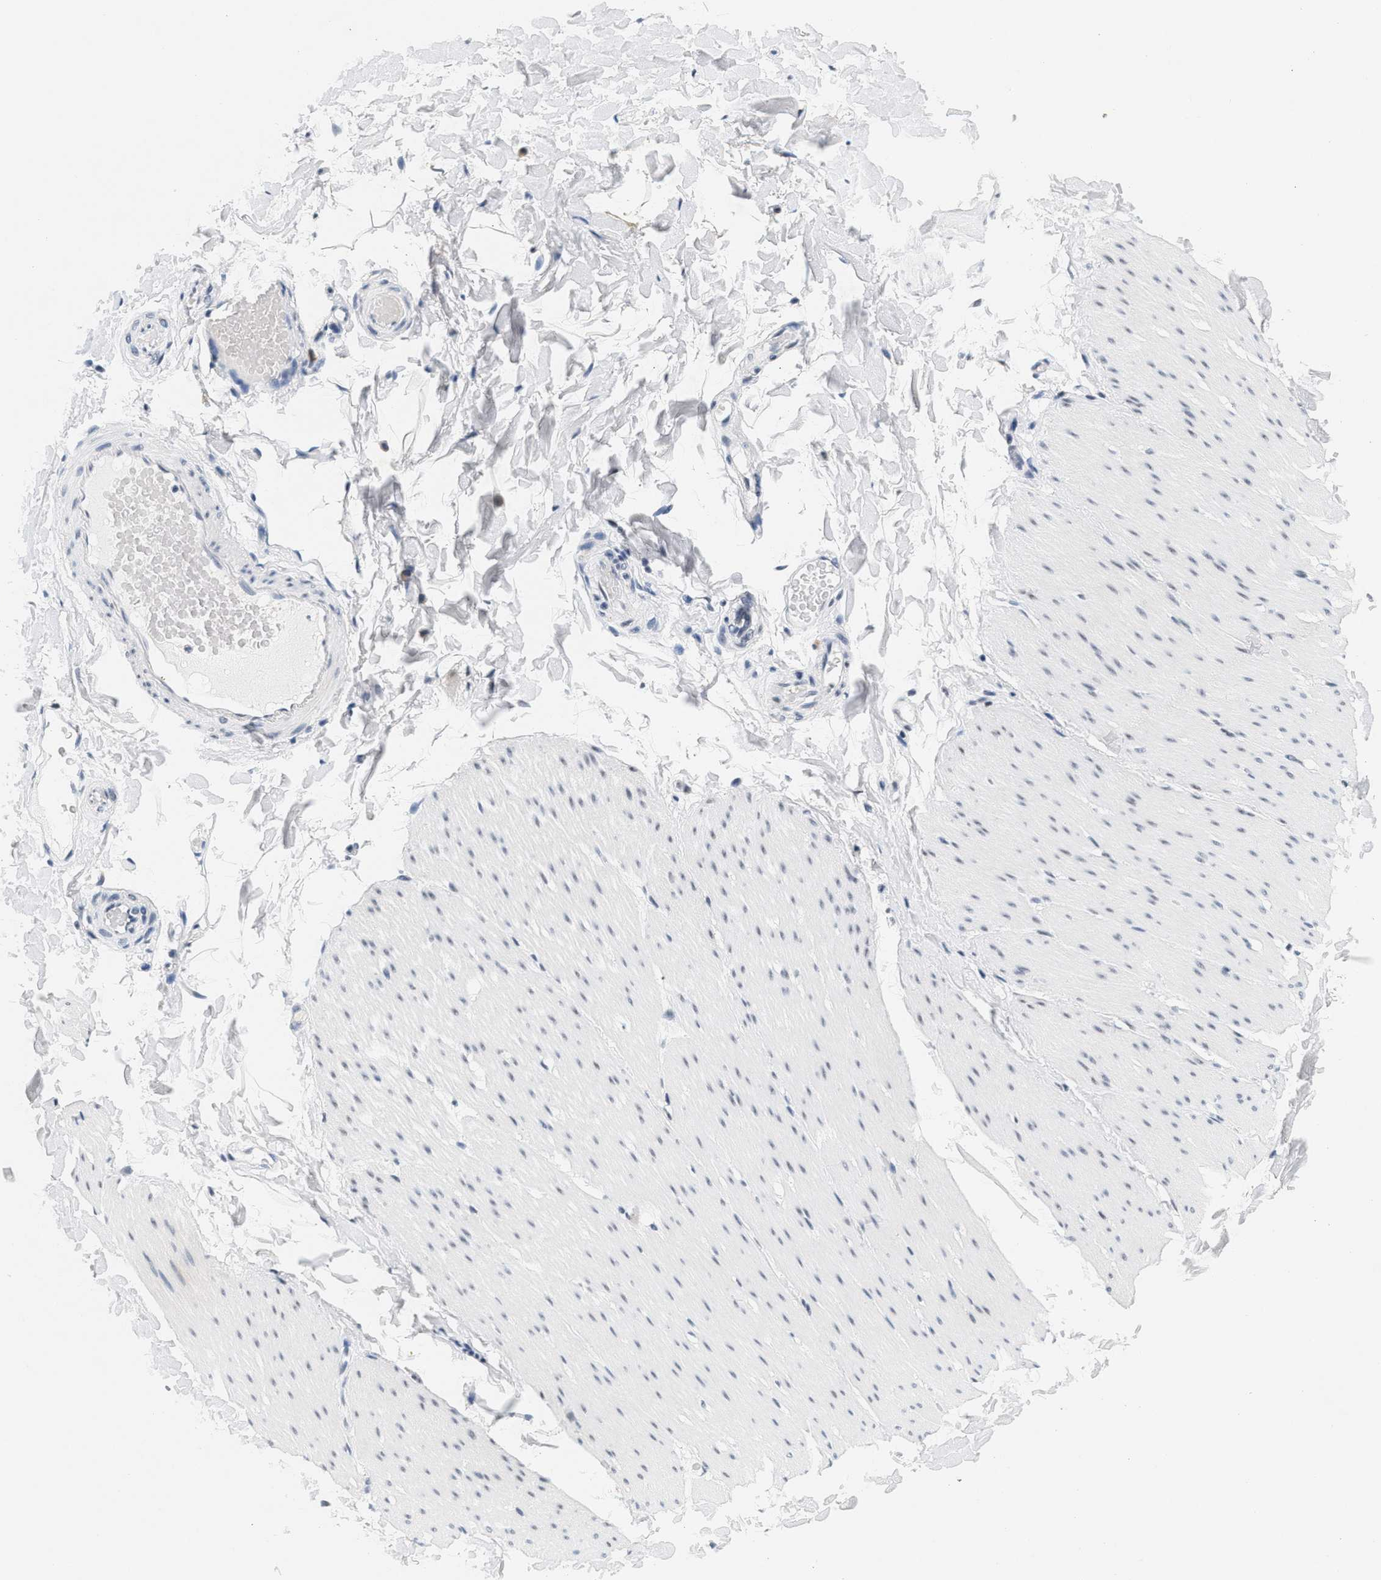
{"staining": {"intensity": "negative", "quantity": "none", "location": "none"}, "tissue": "smooth muscle", "cell_type": "Smooth muscle cells", "image_type": "normal", "snomed": [{"axis": "morphology", "description": "Normal tissue, NOS"}, {"axis": "topography", "description": "Smooth muscle"}, {"axis": "topography", "description": "Colon"}], "caption": "Smooth muscle cells are negative for brown protein staining in normal smooth muscle. (Brightfield microscopy of DAB (3,3'-diaminobenzidine) IHC at high magnification).", "gene": "ATF2", "patient": {"sex": "male", "age": 67}}